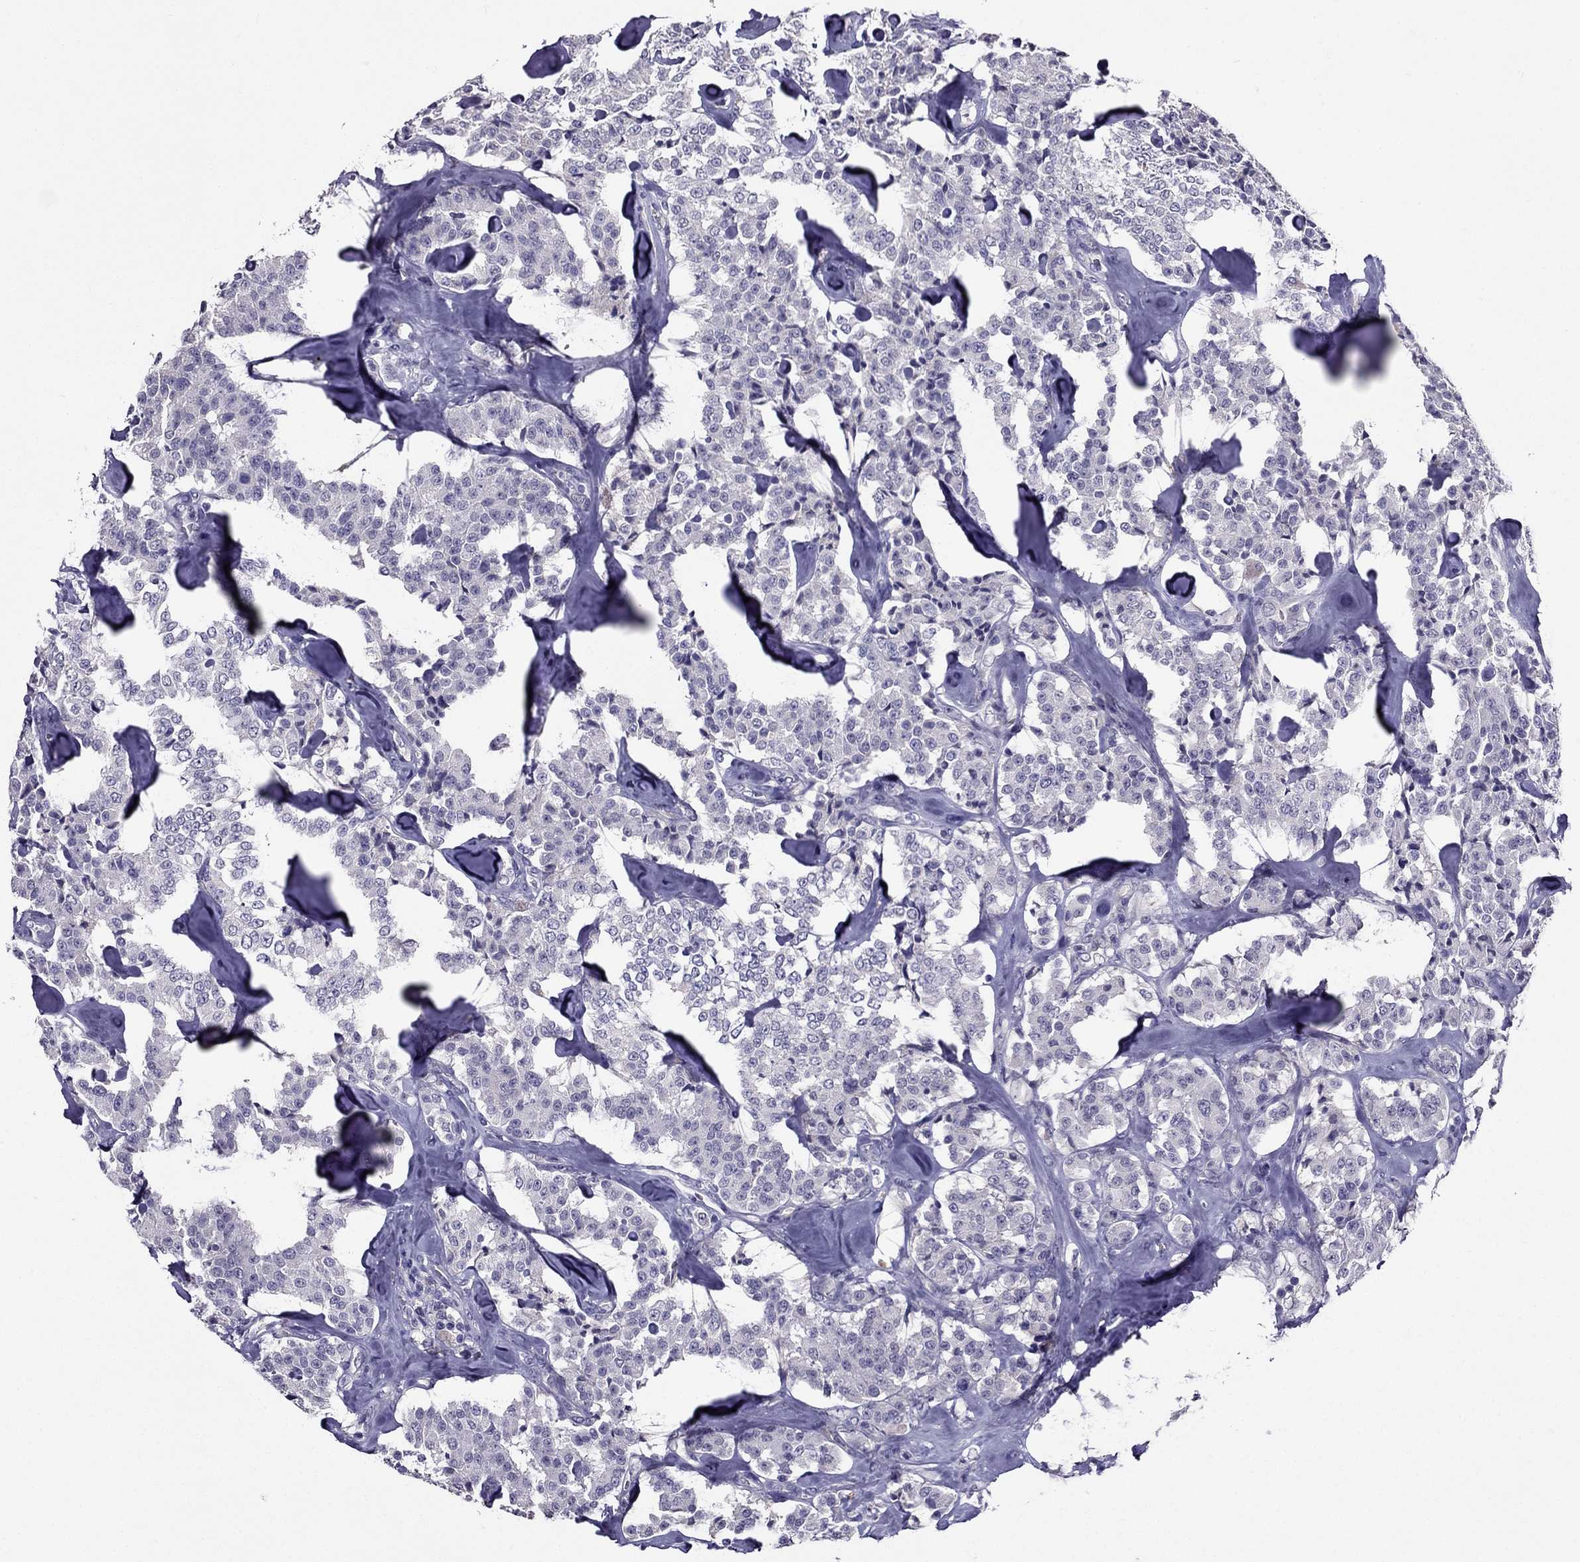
{"staining": {"intensity": "negative", "quantity": "none", "location": "none"}, "tissue": "carcinoid", "cell_type": "Tumor cells", "image_type": "cancer", "snomed": [{"axis": "morphology", "description": "Carcinoid, malignant, NOS"}, {"axis": "topography", "description": "Pancreas"}], "caption": "Tumor cells are negative for protein expression in human carcinoid (malignant). The staining was performed using DAB (3,3'-diaminobenzidine) to visualize the protein expression in brown, while the nuclei were stained in blue with hematoxylin (Magnification: 20x).", "gene": "DUSP15", "patient": {"sex": "male", "age": 41}}